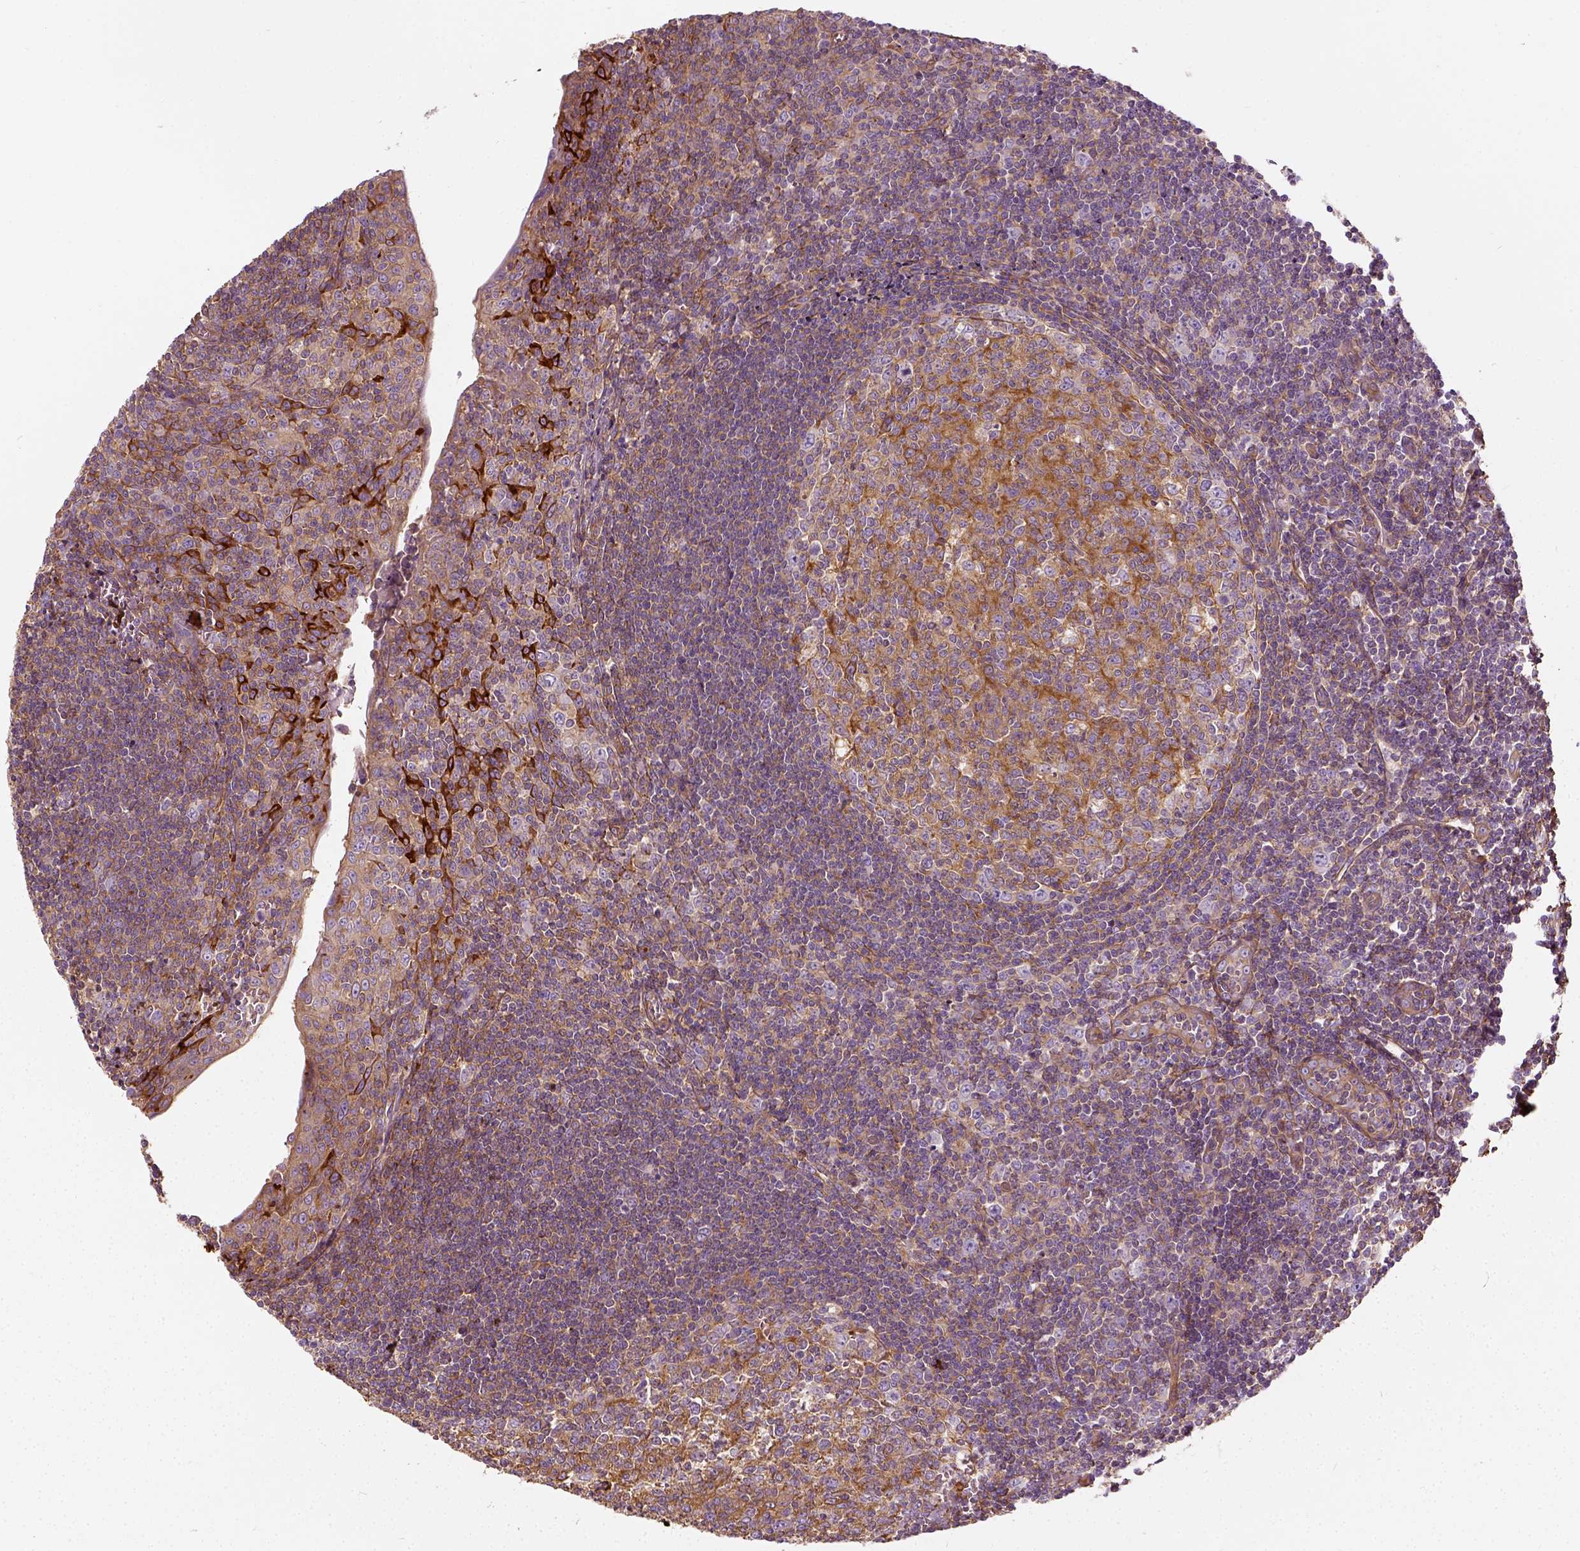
{"staining": {"intensity": "moderate", "quantity": ">75%", "location": "cytoplasmic/membranous"}, "tissue": "tonsil", "cell_type": "Germinal center cells", "image_type": "normal", "snomed": [{"axis": "morphology", "description": "Normal tissue, NOS"}, {"axis": "morphology", "description": "Inflammation, NOS"}, {"axis": "topography", "description": "Tonsil"}], "caption": "DAB (3,3'-diaminobenzidine) immunohistochemical staining of benign tonsil shows moderate cytoplasmic/membranous protein staining in about >75% of germinal center cells. (Brightfield microscopy of DAB IHC at high magnification).", "gene": "COL6A2", "patient": {"sex": "female", "age": 31}}